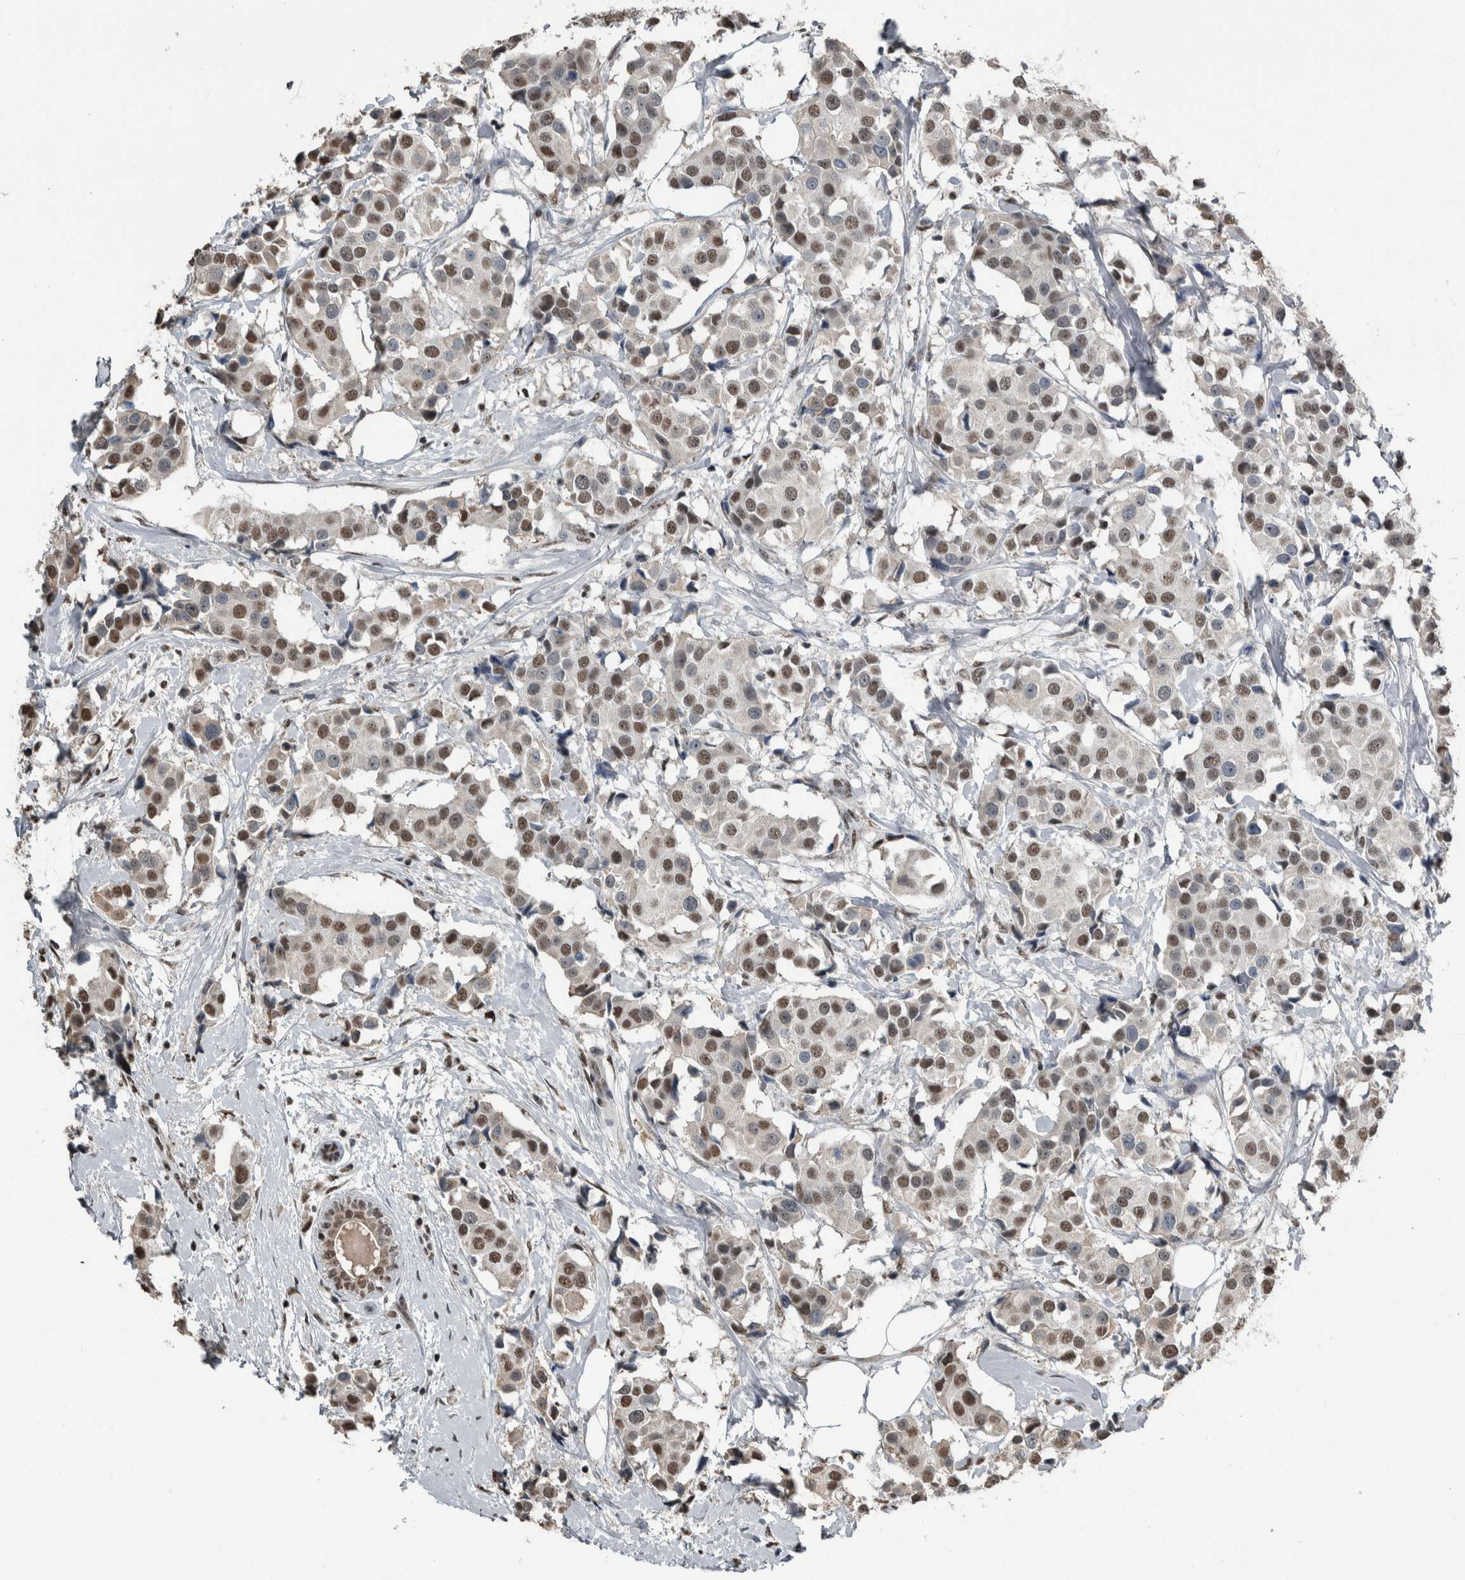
{"staining": {"intensity": "moderate", "quantity": ">75%", "location": "nuclear"}, "tissue": "breast cancer", "cell_type": "Tumor cells", "image_type": "cancer", "snomed": [{"axis": "morphology", "description": "Normal tissue, NOS"}, {"axis": "morphology", "description": "Duct carcinoma"}, {"axis": "topography", "description": "Breast"}], "caption": "DAB (3,3'-diaminobenzidine) immunohistochemical staining of breast cancer reveals moderate nuclear protein positivity in about >75% of tumor cells.", "gene": "TGS1", "patient": {"sex": "female", "age": 39}}